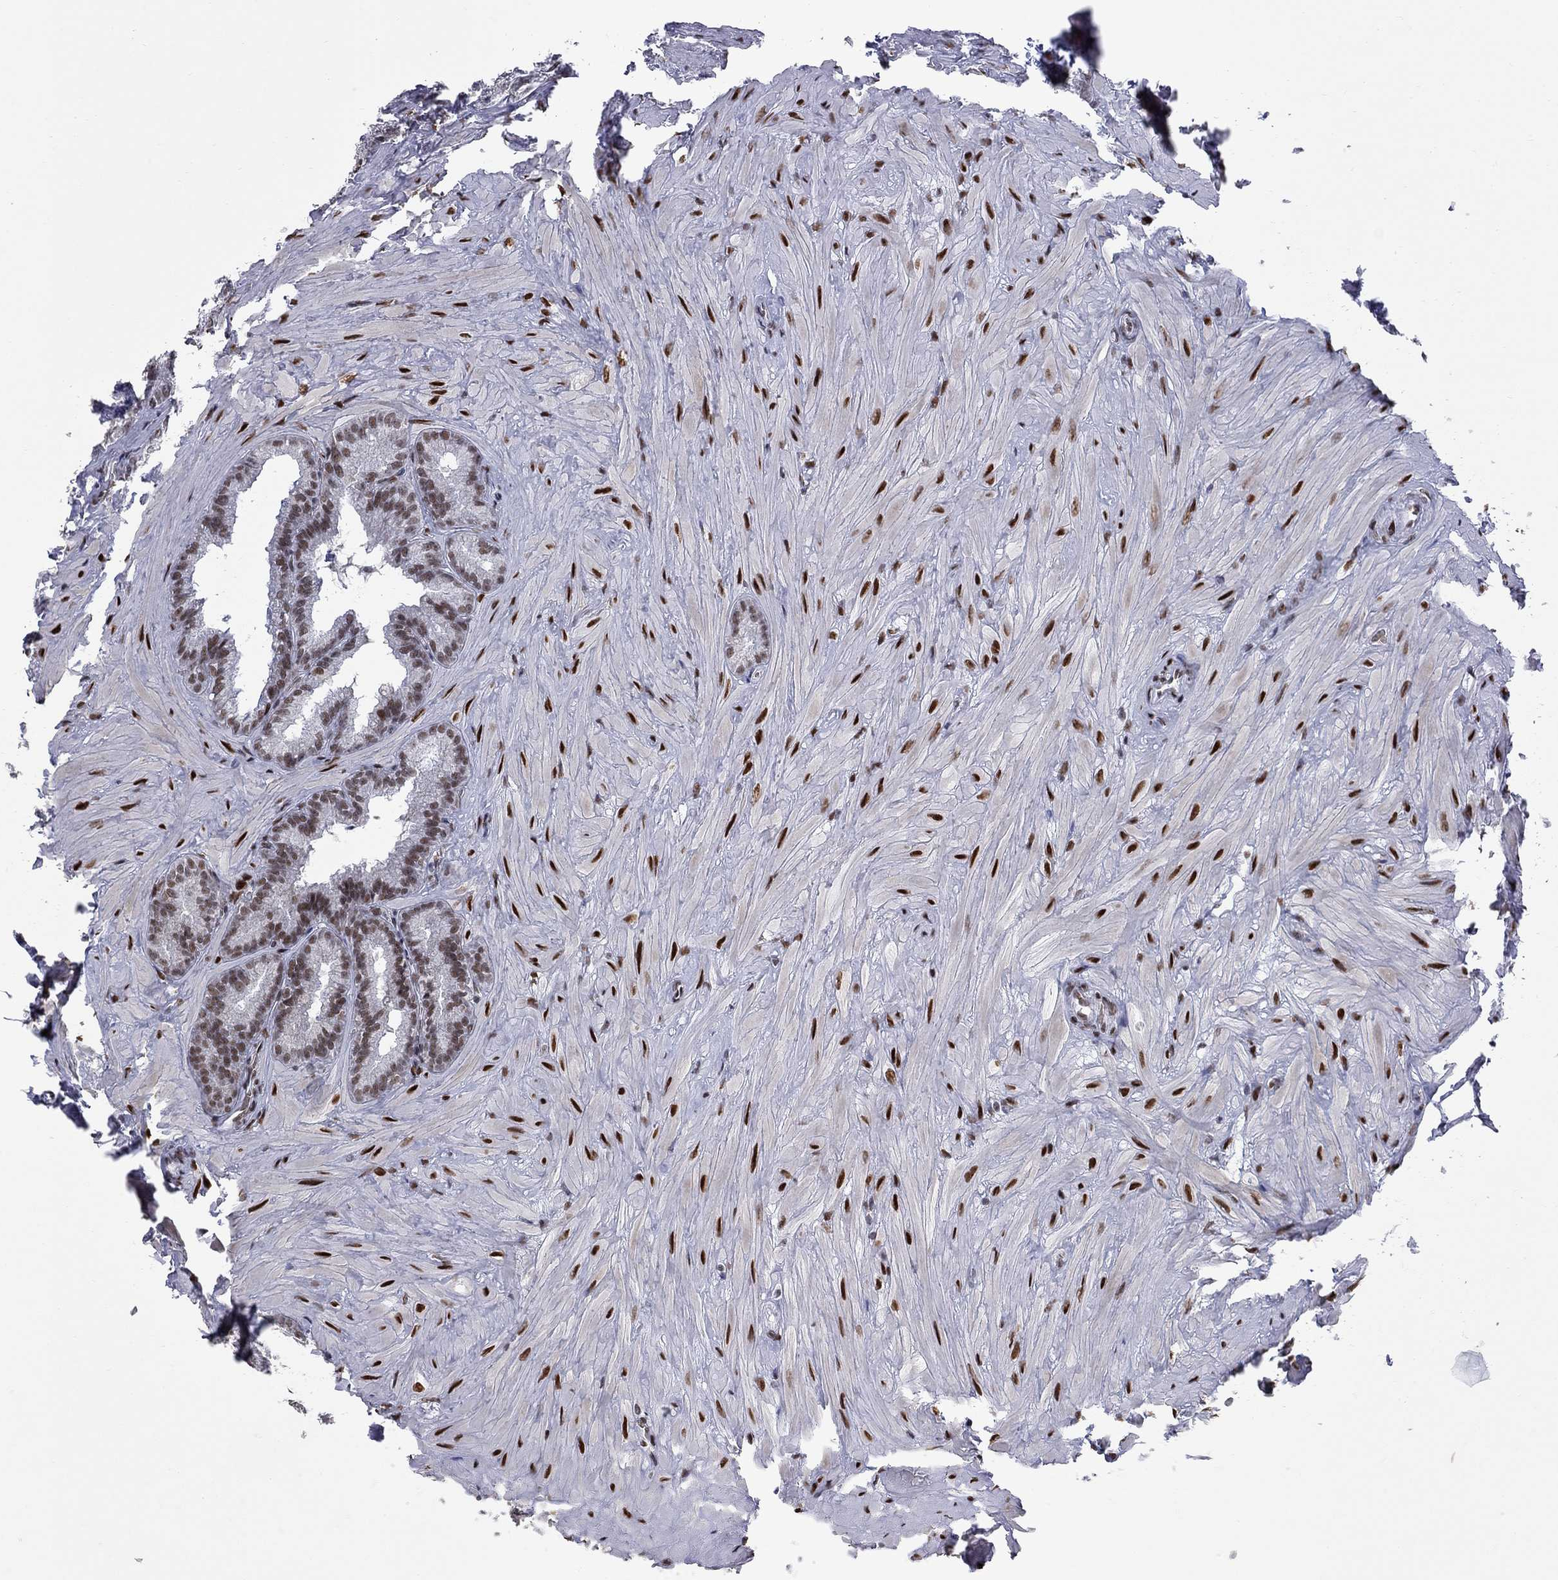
{"staining": {"intensity": "moderate", "quantity": "25%-75%", "location": "nuclear"}, "tissue": "seminal vesicle", "cell_type": "Glandular cells", "image_type": "normal", "snomed": [{"axis": "morphology", "description": "Normal tissue, NOS"}, {"axis": "topography", "description": "Seminal veicle"}], "caption": "An IHC photomicrograph of unremarkable tissue is shown. Protein staining in brown labels moderate nuclear positivity in seminal vesicle within glandular cells.", "gene": "ZBTB47", "patient": {"sex": "male", "age": 37}}